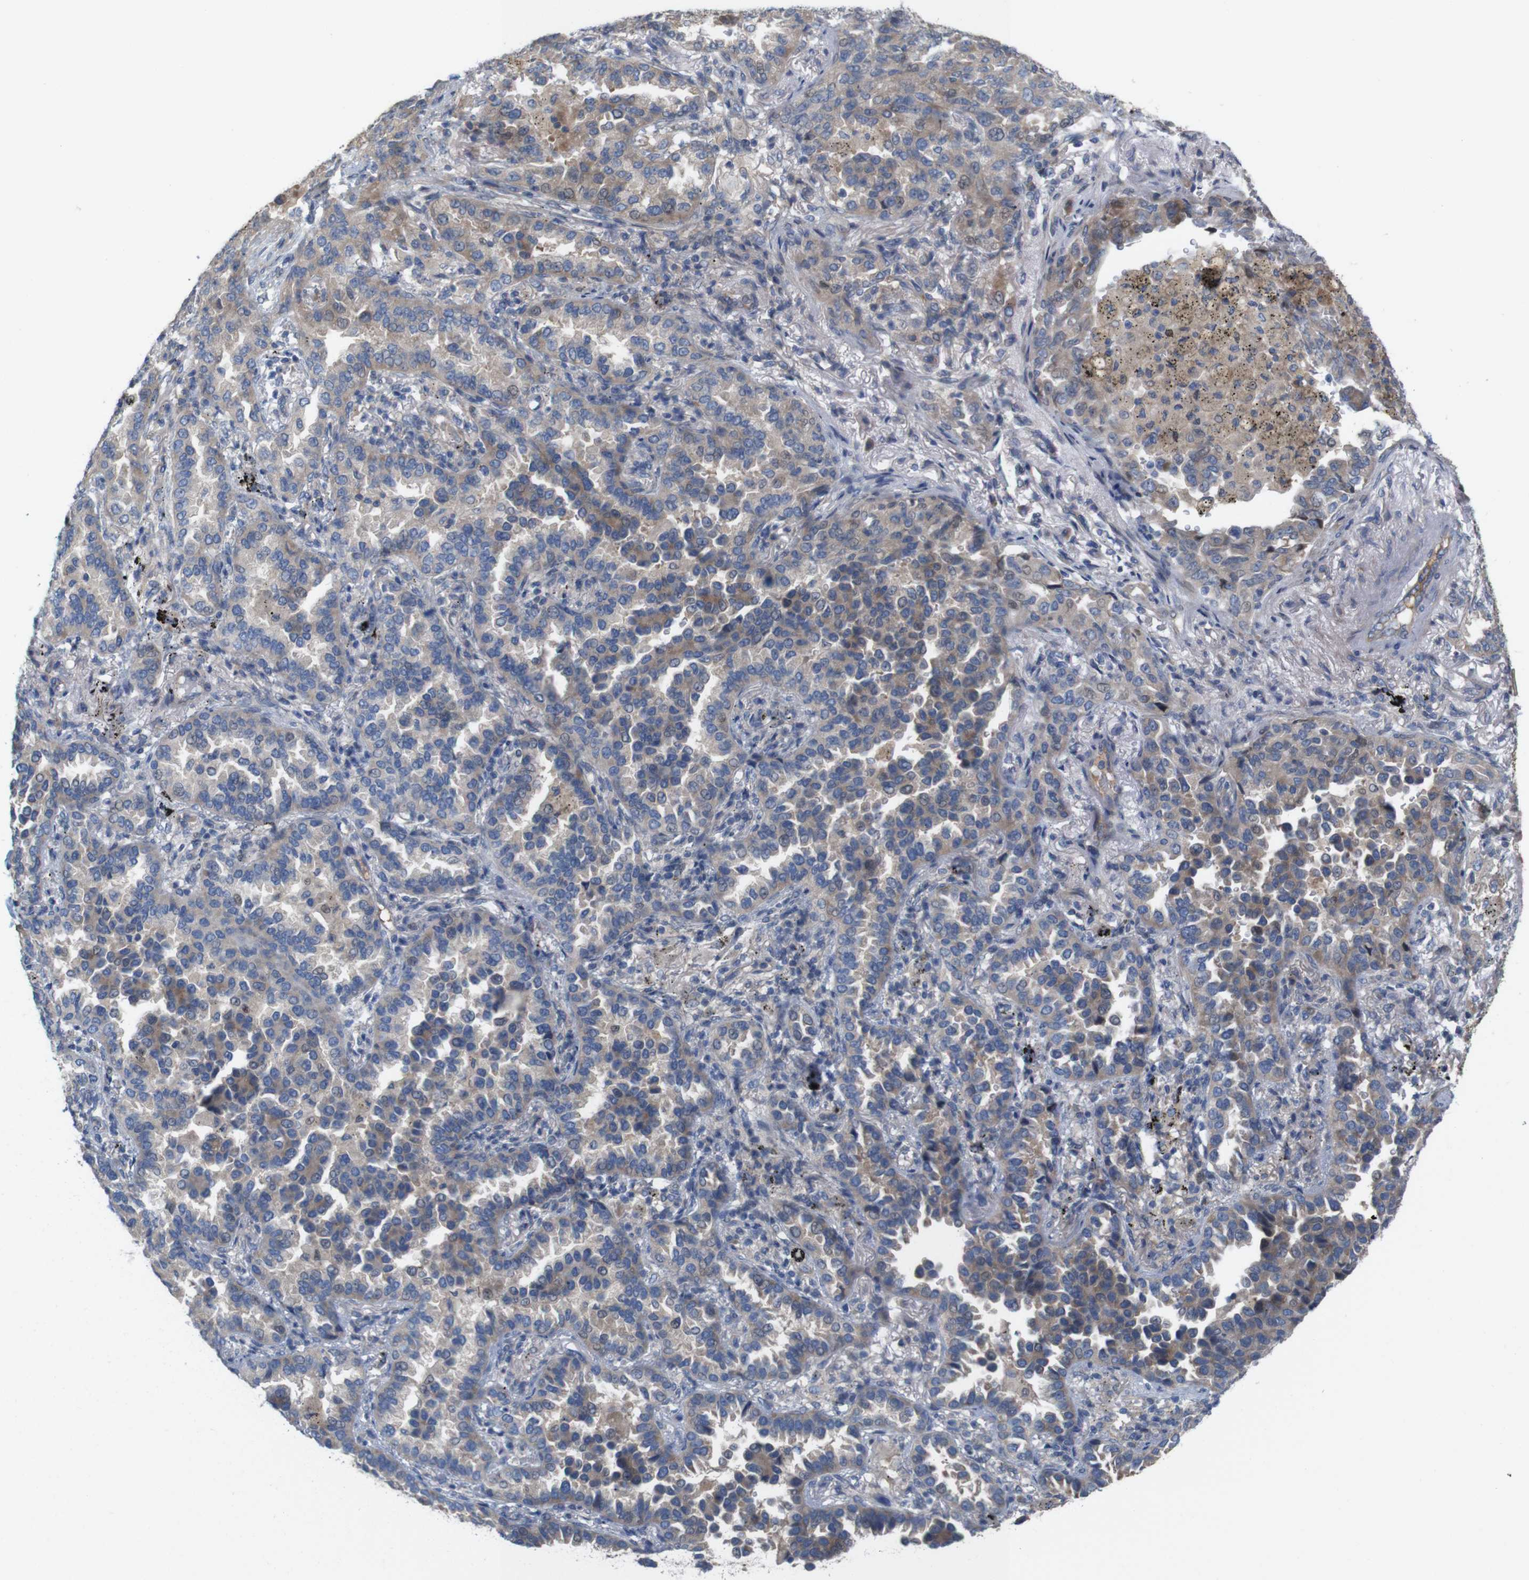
{"staining": {"intensity": "moderate", "quantity": "<25%", "location": "cytoplasmic/membranous"}, "tissue": "lung cancer", "cell_type": "Tumor cells", "image_type": "cancer", "snomed": [{"axis": "morphology", "description": "Normal tissue, NOS"}, {"axis": "morphology", "description": "Adenocarcinoma, NOS"}, {"axis": "topography", "description": "Lung"}], "caption": "High-magnification brightfield microscopy of lung adenocarcinoma stained with DAB (3,3'-diaminobenzidine) (brown) and counterstained with hematoxylin (blue). tumor cells exhibit moderate cytoplasmic/membranous positivity is identified in approximately<25% of cells.", "gene": "MYEOV", "patient": {"sex": "male", "age": 59}}